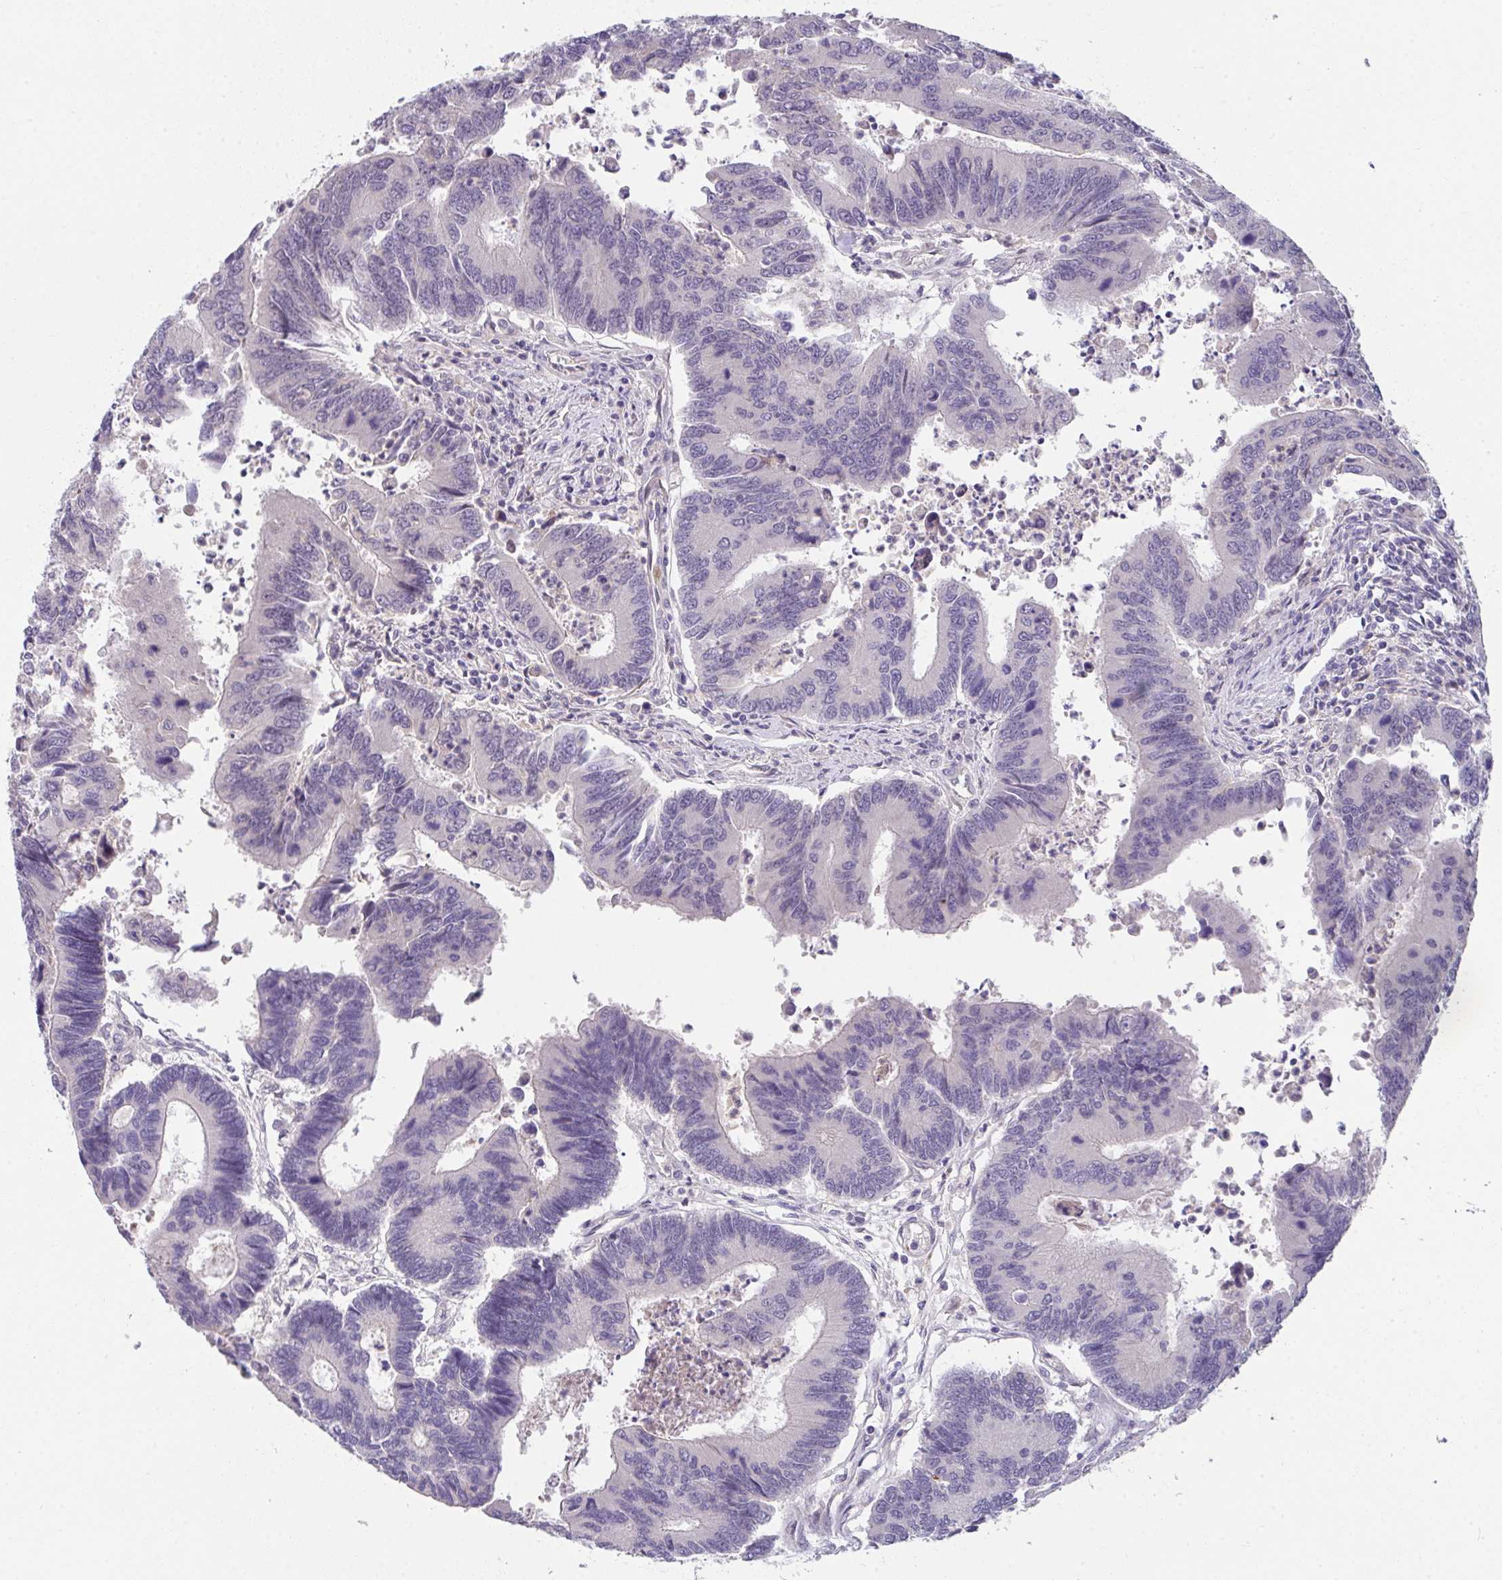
{"staining": {"intensity": "negative", "quantity": "none", "location": "none"}, "tissue": "colorectal cancer", "cell_type": "Tumor cells", "image_type": "cancer", "snomed": [{"axis": "morphology", "description": "Adenocarcinoma, NOS"}, {"axis": "topography", "description": "Colon"}], "caption": "An immunohistochemistry image of colorectal adenocarcinoma is shown. There is no staining in tumor cells of colorectal adenocarcinoma.", "gene": "GLTPD2", "patient": {"sex": "female", "age": 67}}